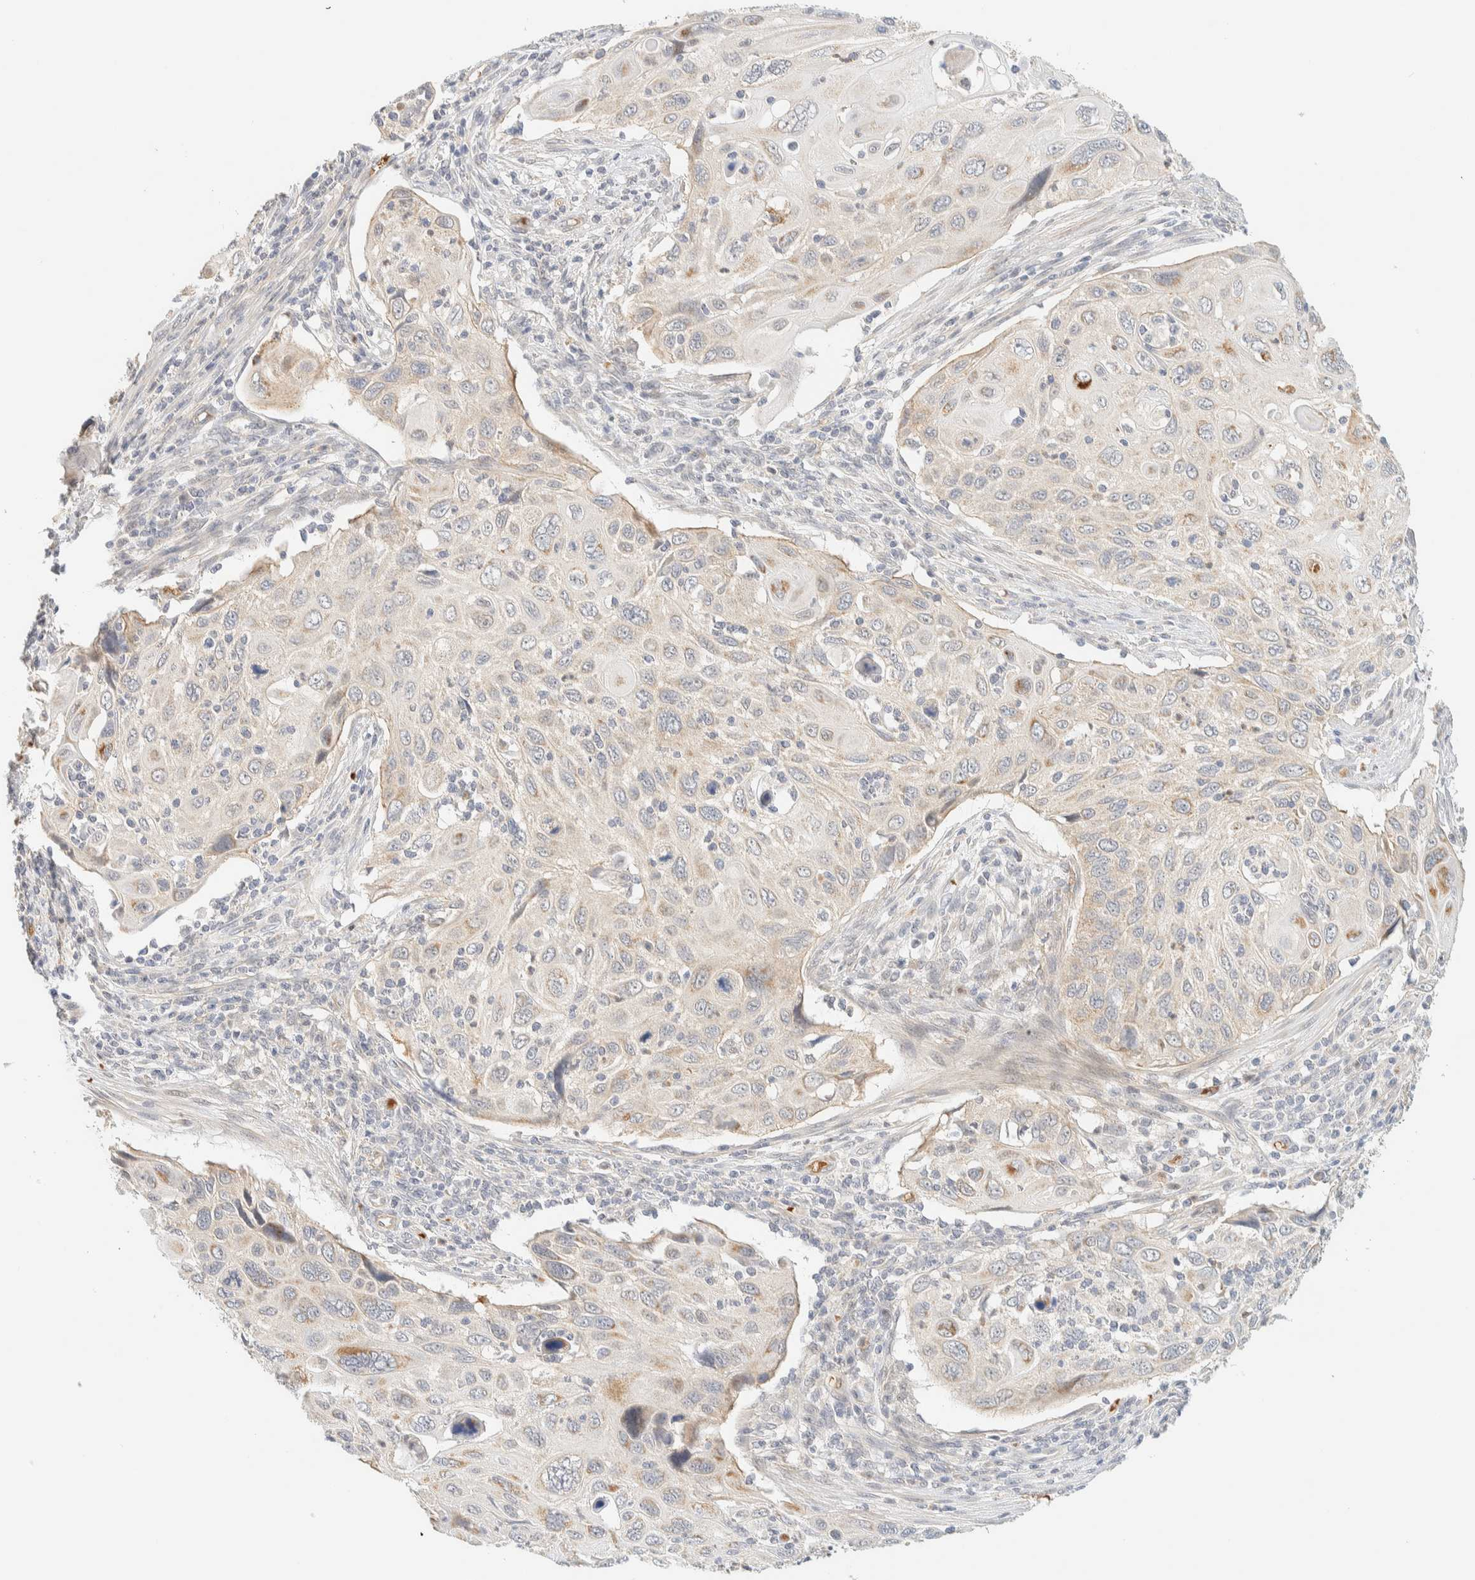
{"staining": {"intensity": "weak", "quantity": "<25%", "location": "cytoplasmic/membranous"}, "tissue": "cervical cancer", "cell_type": "Tumor cells", "image_type": "cancer", "snomed": [{"axis": "morphology", "description": "Squamous cell carcinoma, NOS"}, {"axis": "topography", "description": "Cervix"}], "caption": "This is an IHC image of squamous cell carcinoma (cervical). There is no expression in tumor cells.", "gene": "TNK1", "patient": {"sex": "female", "age": 70}}